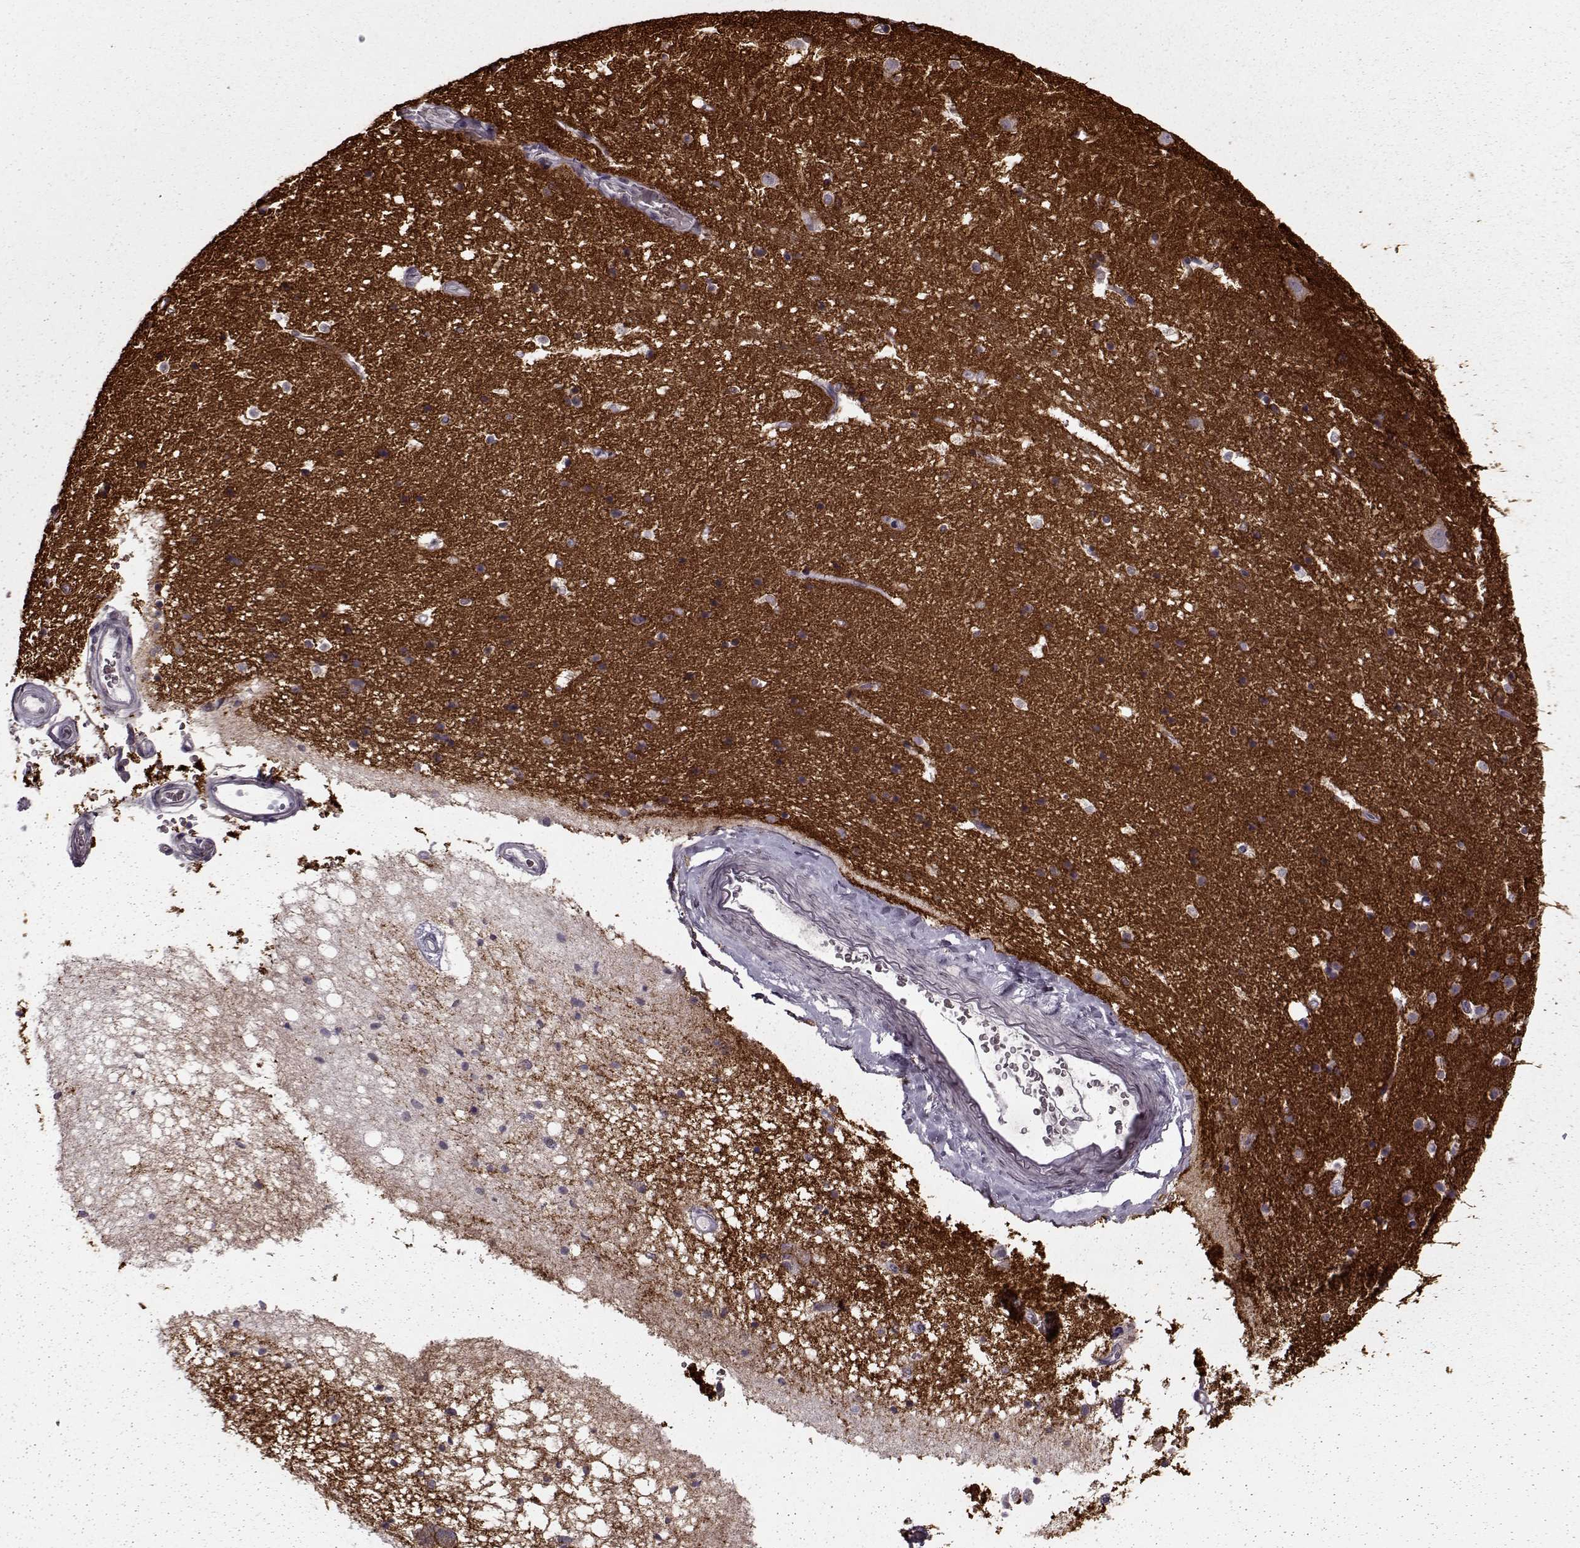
{"staining": {"intensity": "weak", "quantity": "<25%", "location": "cytoplasmic/membranous"}, "tissue": "hippocampus", "cell_type": "Glial cells", "image_type": "normal", "snomed": [{"axis": "morphology", "description": "Normal tissue, NOS"}, {"axis": "topography", "description": "Hippocampus"}], "caption": "A high-resolution photomicrograph shows IHC staining of unremarkable hippocampus, which shows no significant staining in glial cells. (Stains: DAB immunohistochemistry (IHC) with hematoxylin counter stain, Microscopy: brightfield microscopy at high magnification).", "gene": "STX1A", "patient": {"sex": "male", "age": 44}}